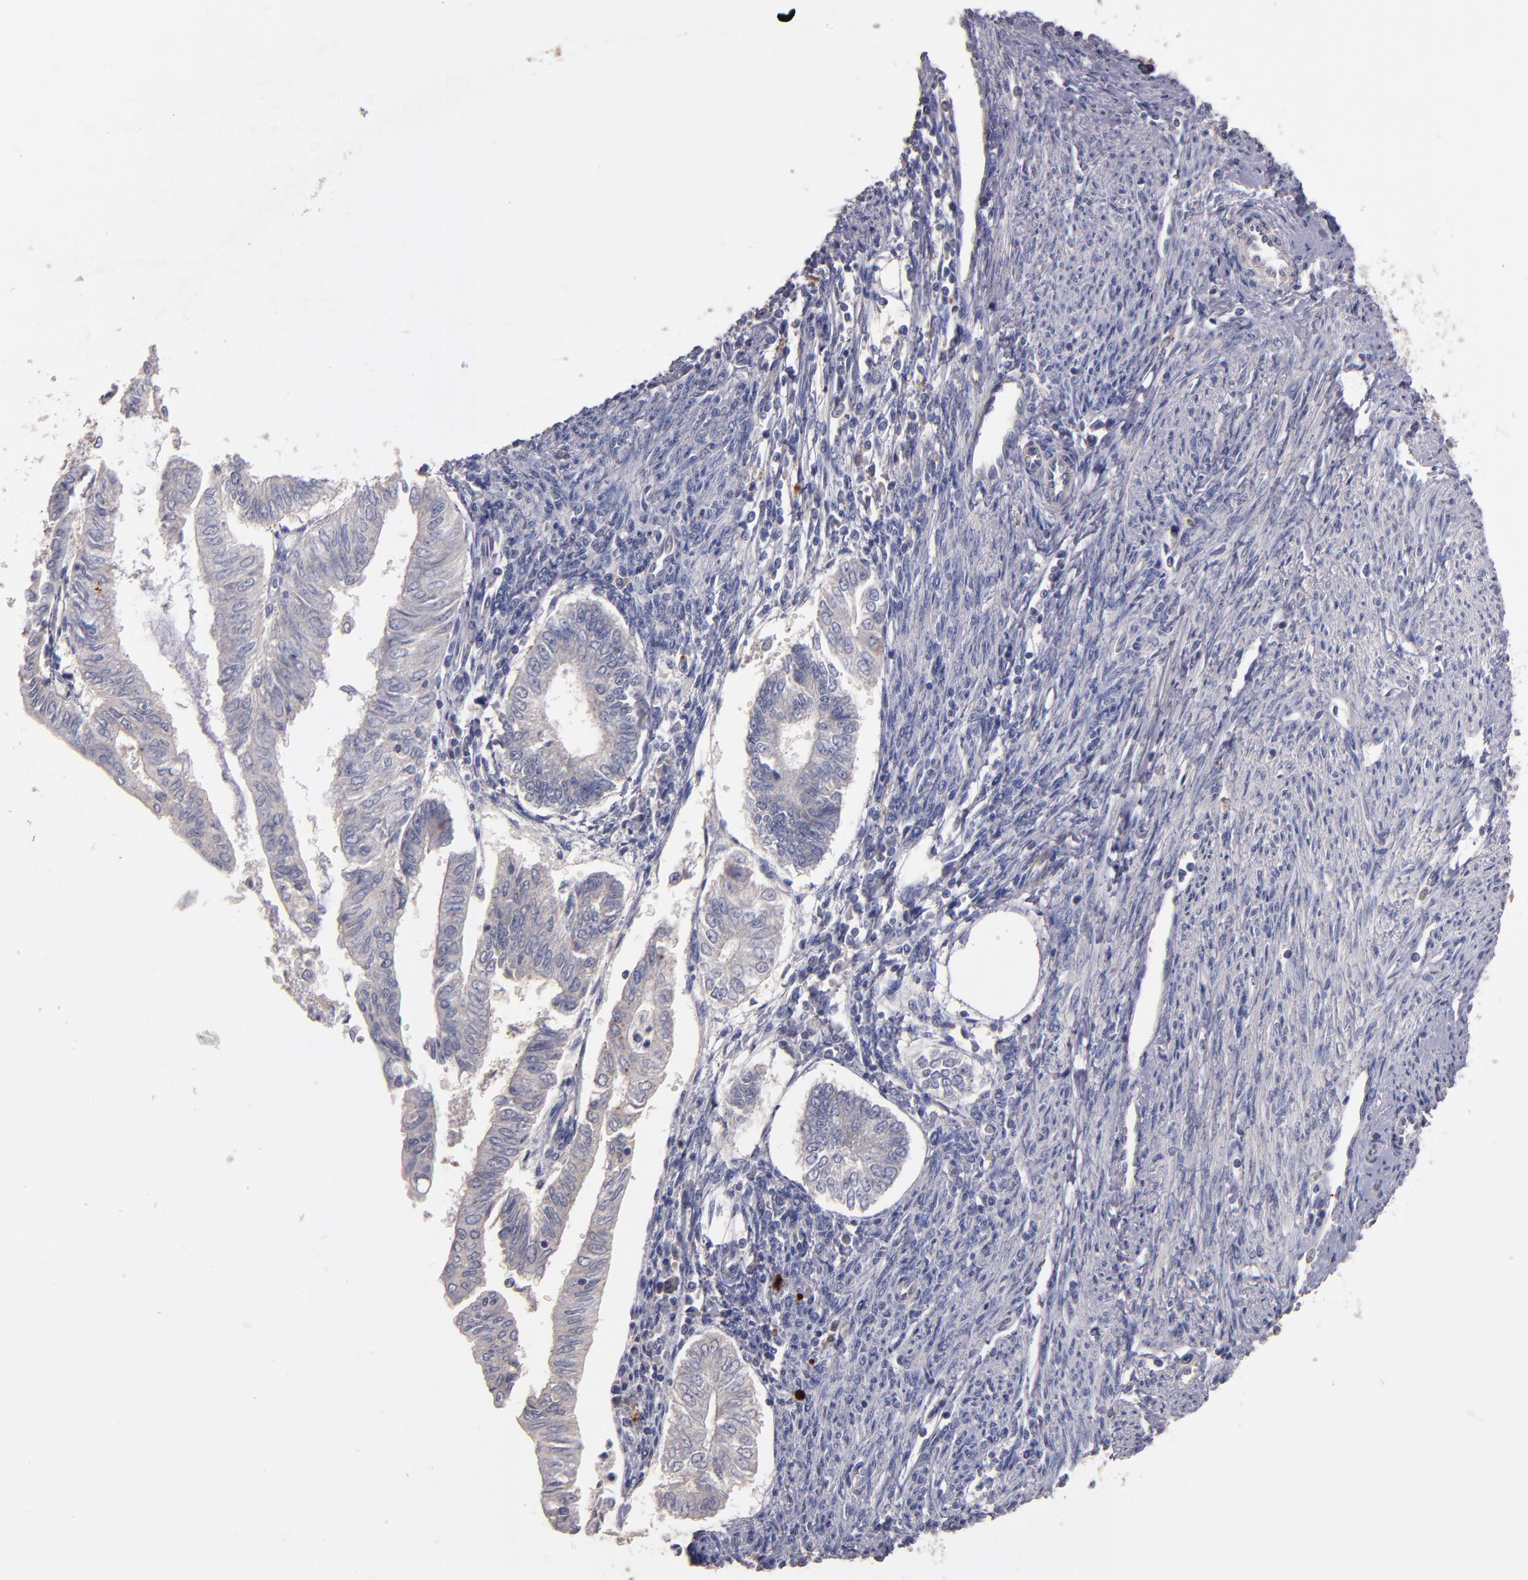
{"staining": {"intensity": "weak", "quantity": "25%-75%", "location": "cytoplasmic/membranous"}, "tissue": "endometrial cancer", "cell_type": "Tumor cells", "image_type": "cancer", "snomed": [{"axis": "morphology", "description": "Adenocarcinoma, NOS"}, {"axis": "topography", "description": "Endometrium"}], "caption": "The micrograph shows immunohistochemical staining of endometrial cancer. There is weak cytoplasmic/membranous positivity is appreciated in about 25%-75% of tumor cells.", "gene": "MAGEE1", "patient": {"sex": "female", "age": 66}}